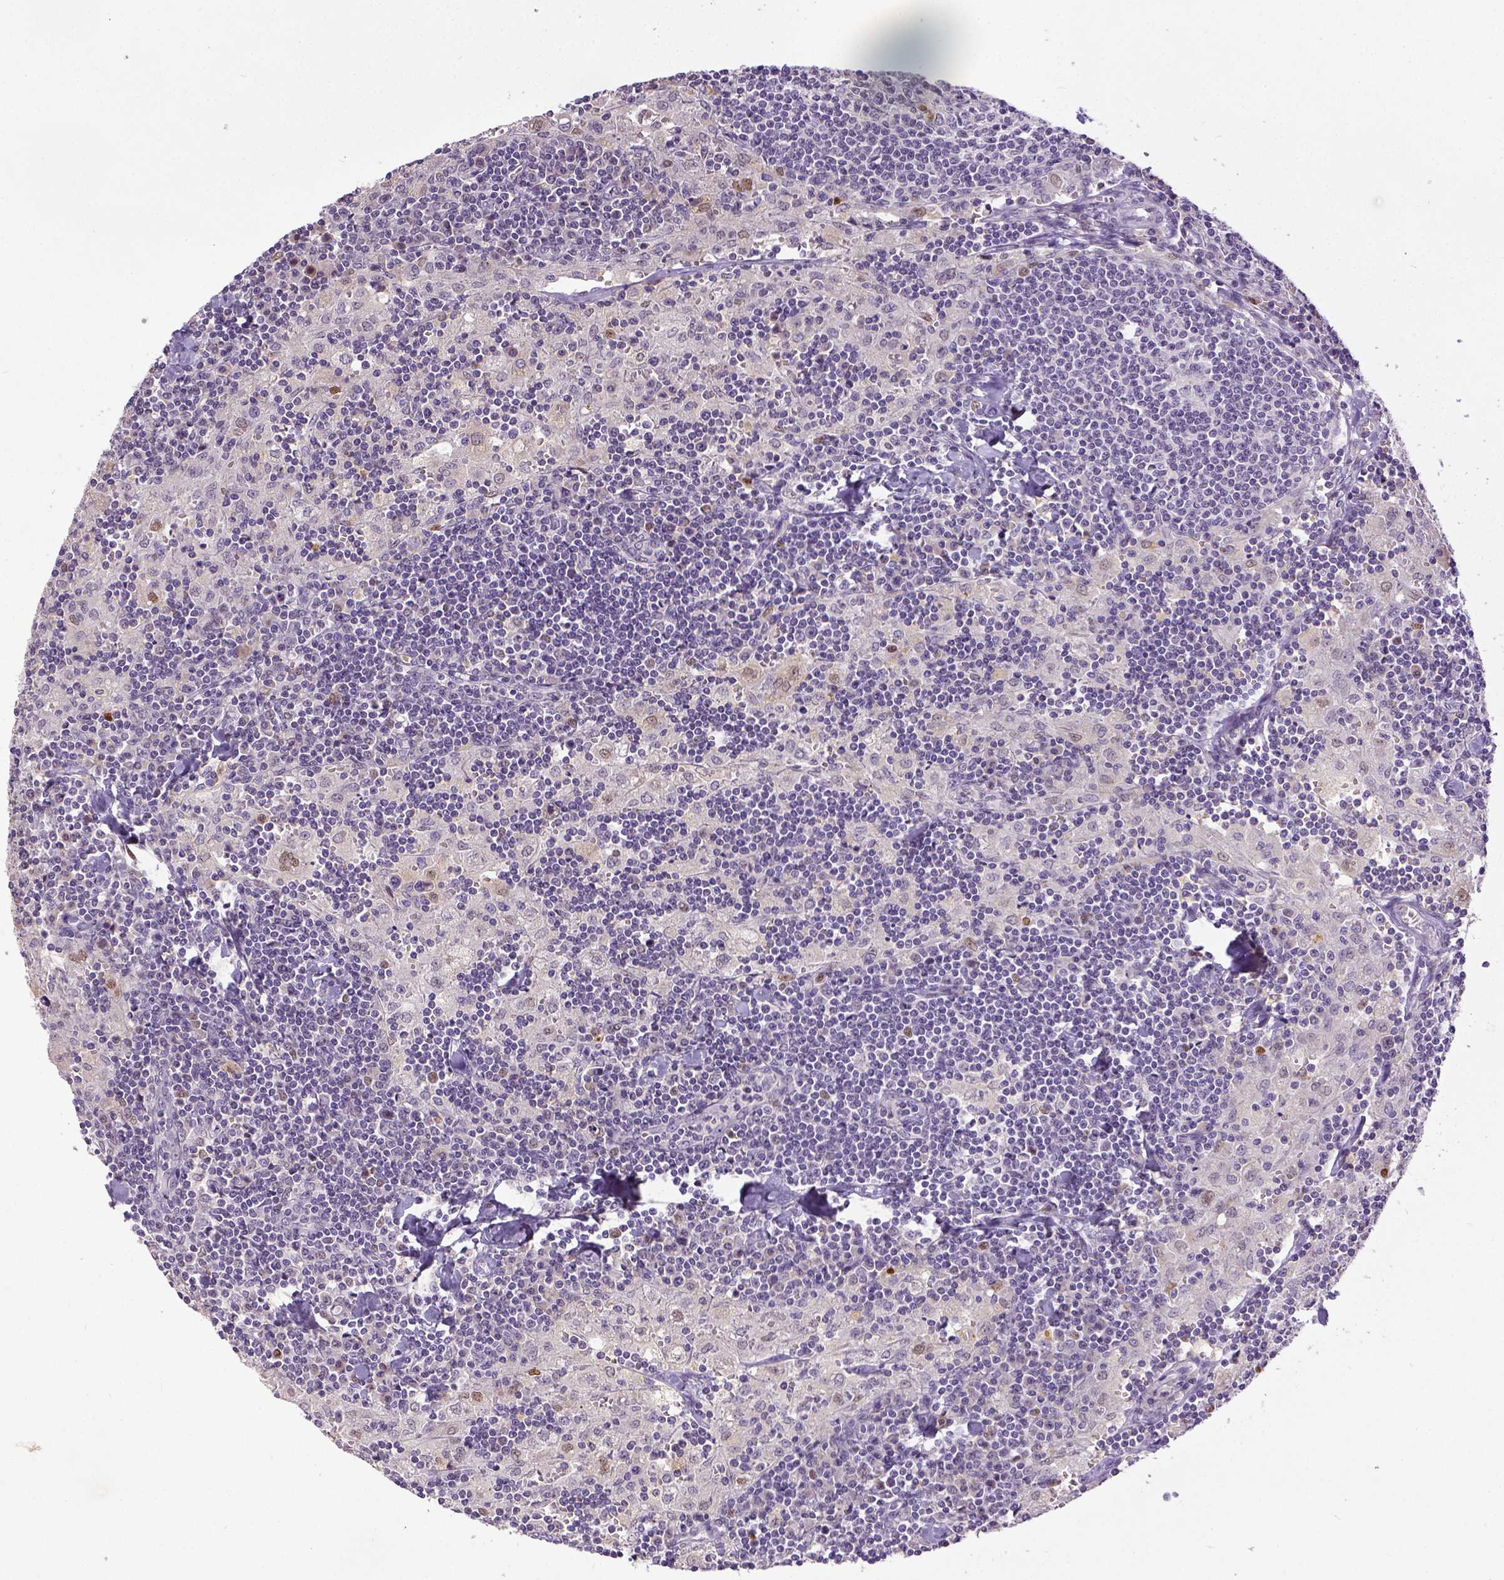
{"staining": {"intensity": "negative", "quantity": "none", "location": "none"}, "tissue": "lymph node", "cell_type": "Germinal center cells", "image_type": "normal", "snomed": [{"axis": "morphology", "description": "Normal tissue, NOS"}, {"axis": "topography", "description": "Lymph node"}], "caption": "An image of human lymph node is negative for staining in germinal center cells. (Stains: DAB immunohistochemistry with hematoxylin counter stain, Microscopy: brightfield microscopy at high magnification).", "gene": "CDKN1A", "patient": {"sex": "male", "age": 55}}